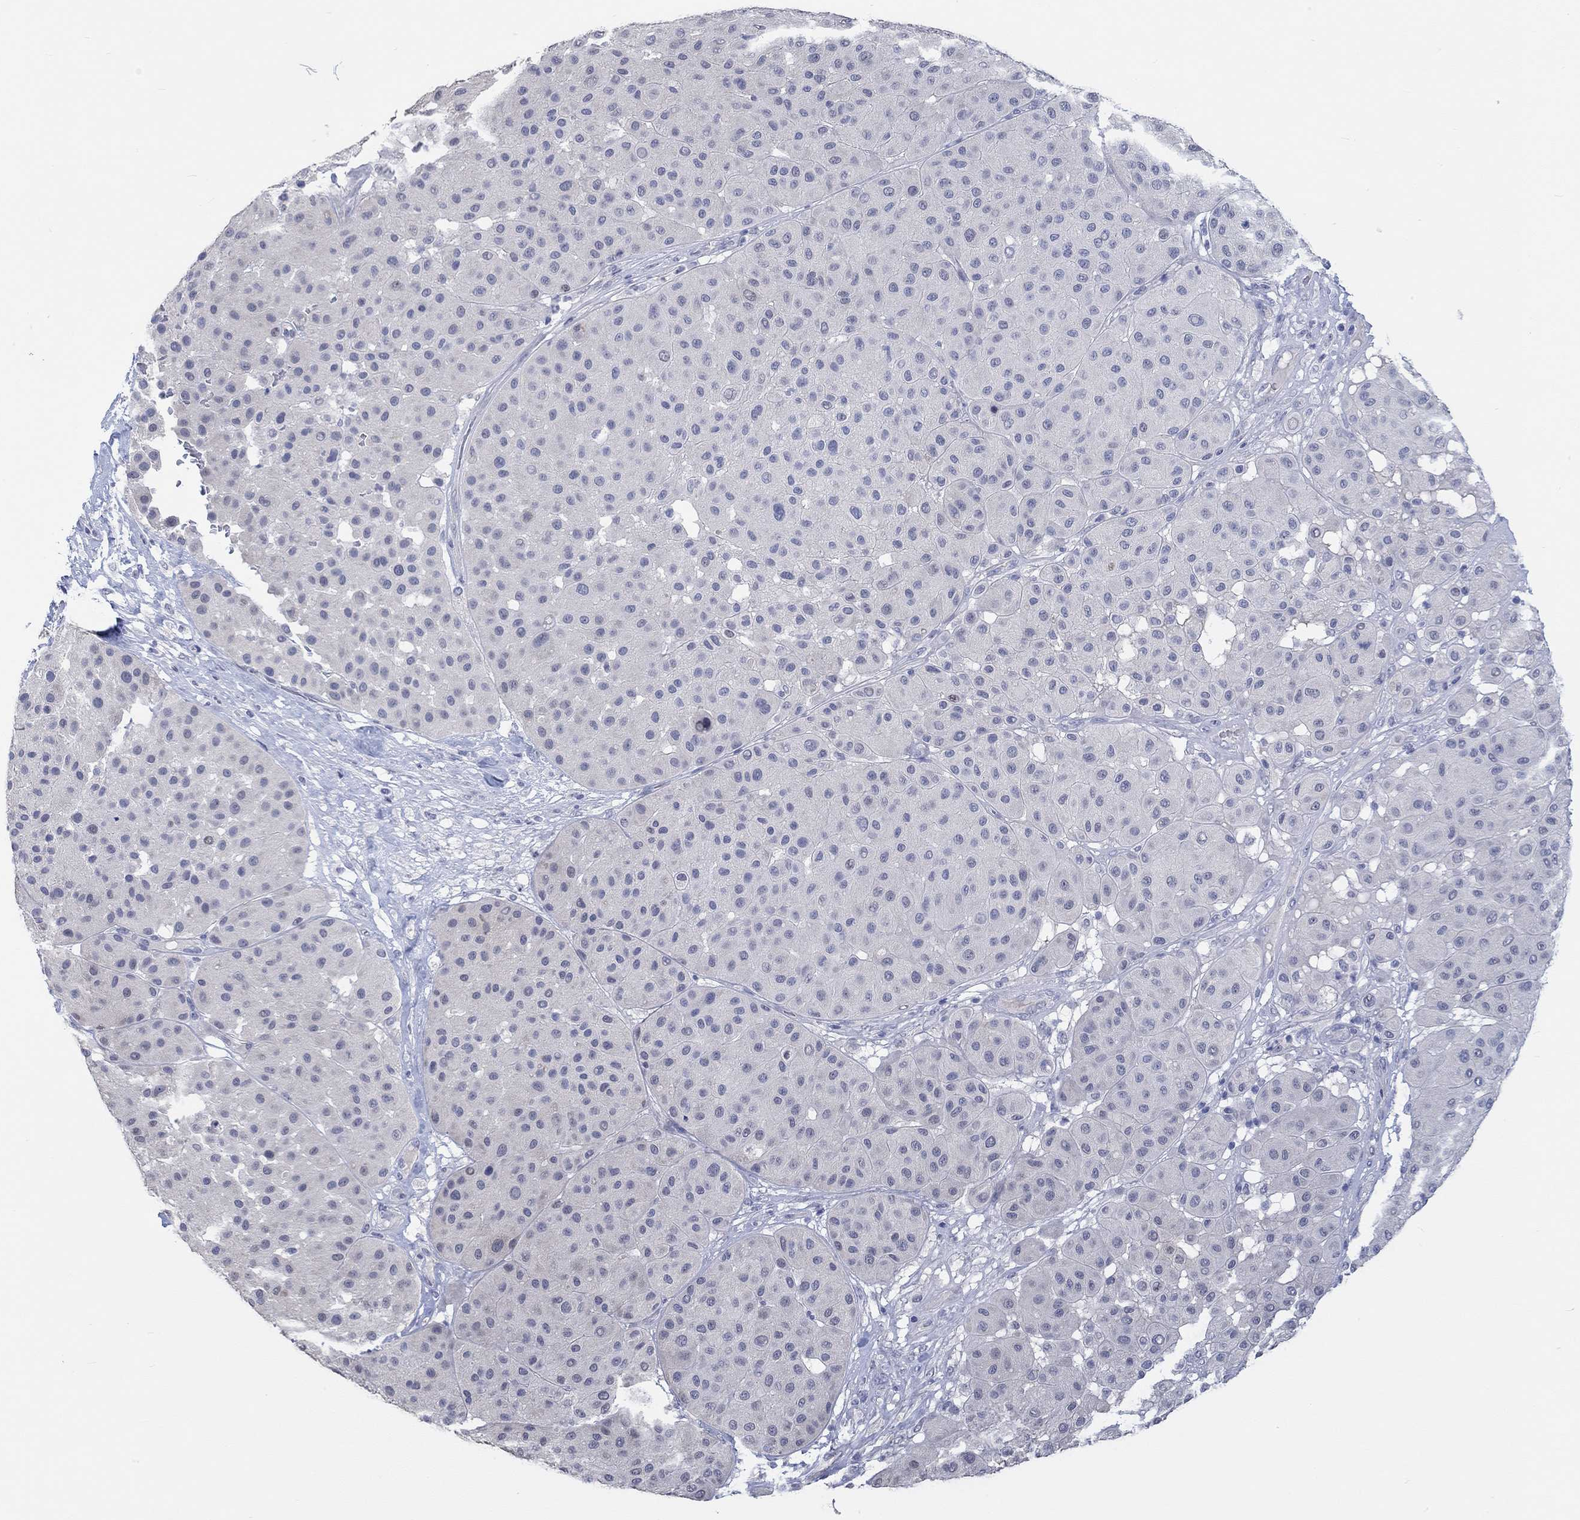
{"staining": {"intensity": "negative", "quantity": "none", "location": "none"}, "tissue": "melanoma", "cell_type": "Tumor cells", "image_type": "cancer", "snomed": [{"axis": "morphology", "description": "Malignant melanoma, Metastatic site"}, {"axis": "topography", "description": "Smooth muscle"}], "caption": "High power microscopy micrograph of an immunohistochemistry image of malignant melanoma (metastatic site), revealing no significant positivity in tumor cells. (DAB (3,3'-diaminobenzidine) IHC visualized using brightfield microscopy, high magnification).", "gene": "PNMA5", "patient": {"sex": "male", "age": 41}}